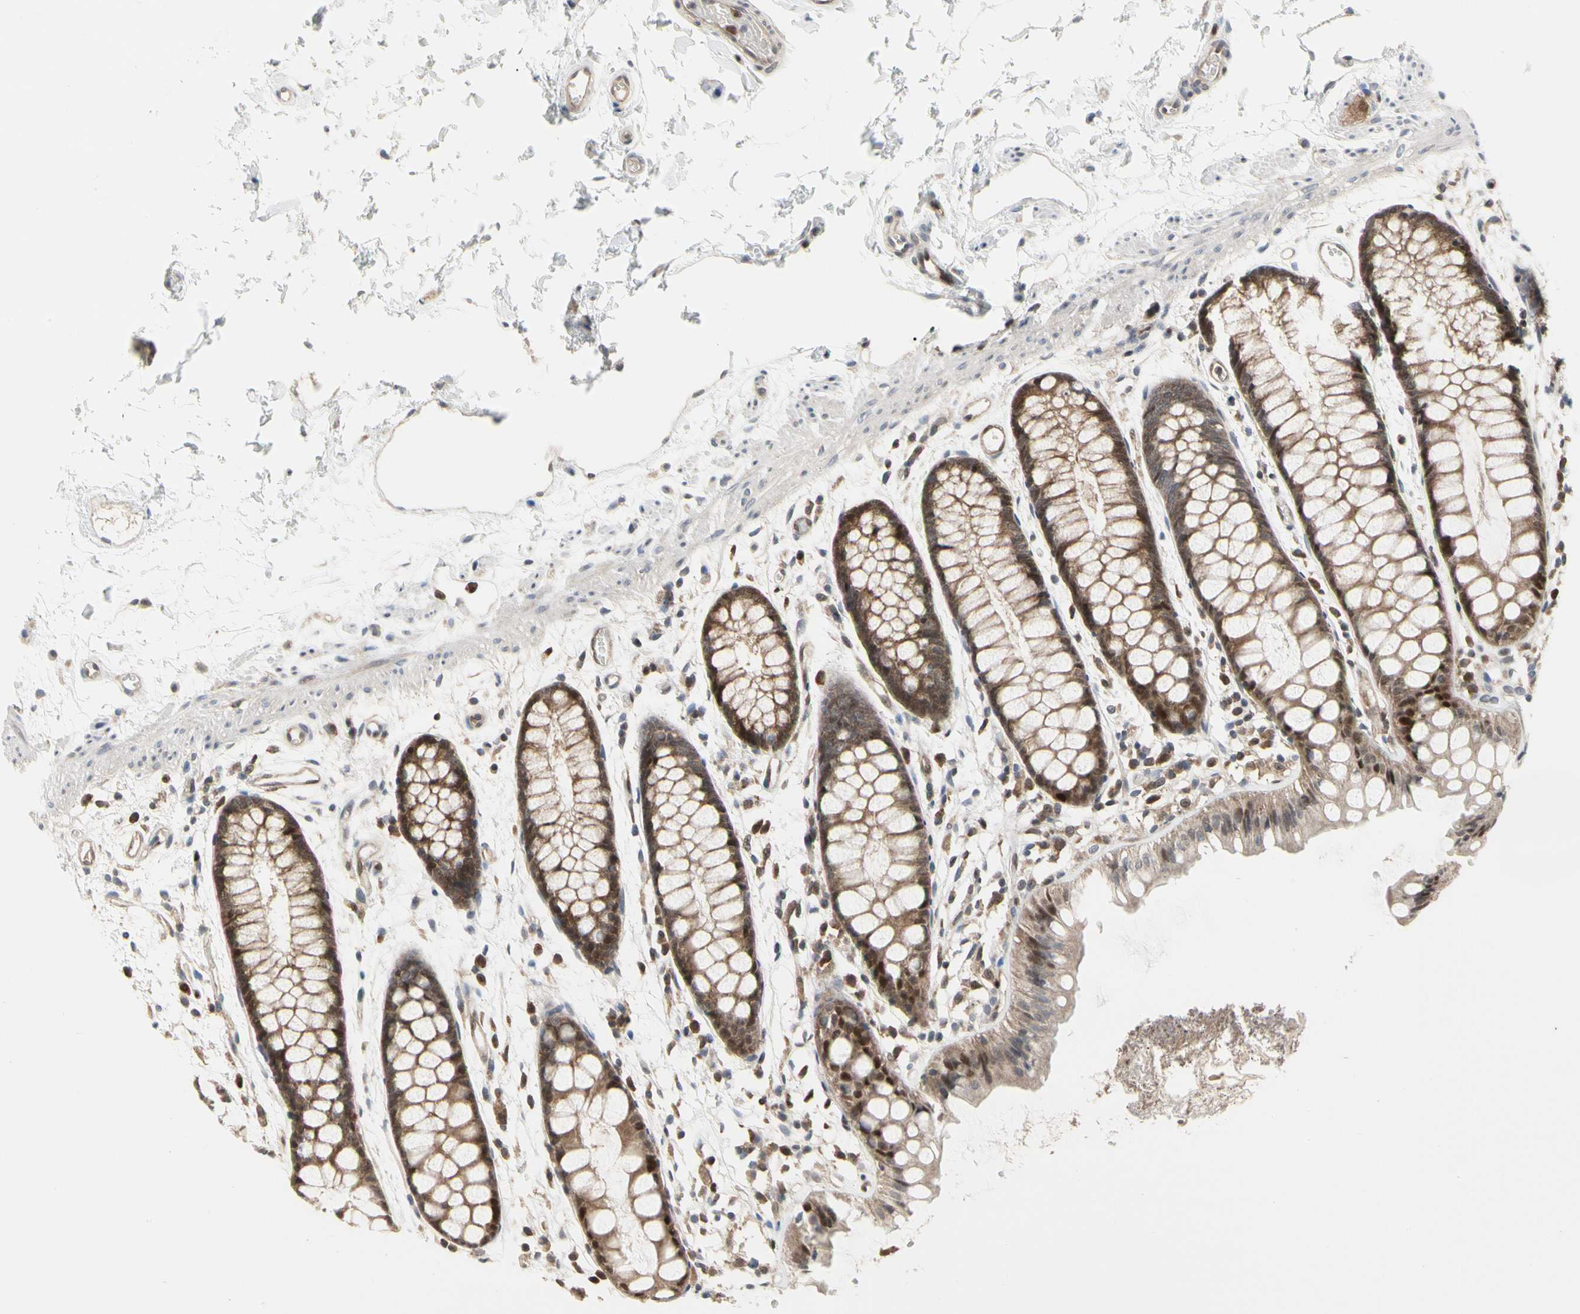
{"staining": {"intensity": "moderate", "quantity": ">75%", "location": "cytoplasmic/membranous"}, "tissue": "rectum", "cell_type": "Glandular cells", "image_type": "normal", "snomed": [{"axis": "morphology", "description": "Normal tissue, NOS"}, {"axis": "topography", "description": "Rectum"}], "caption": "Protein analysis of normal rectum displays moderate cytoplasmic/membranous staining in about >75% of glandular cells.", "gene": "CDK5", "patient": {"sex": "female", "age": 66}}